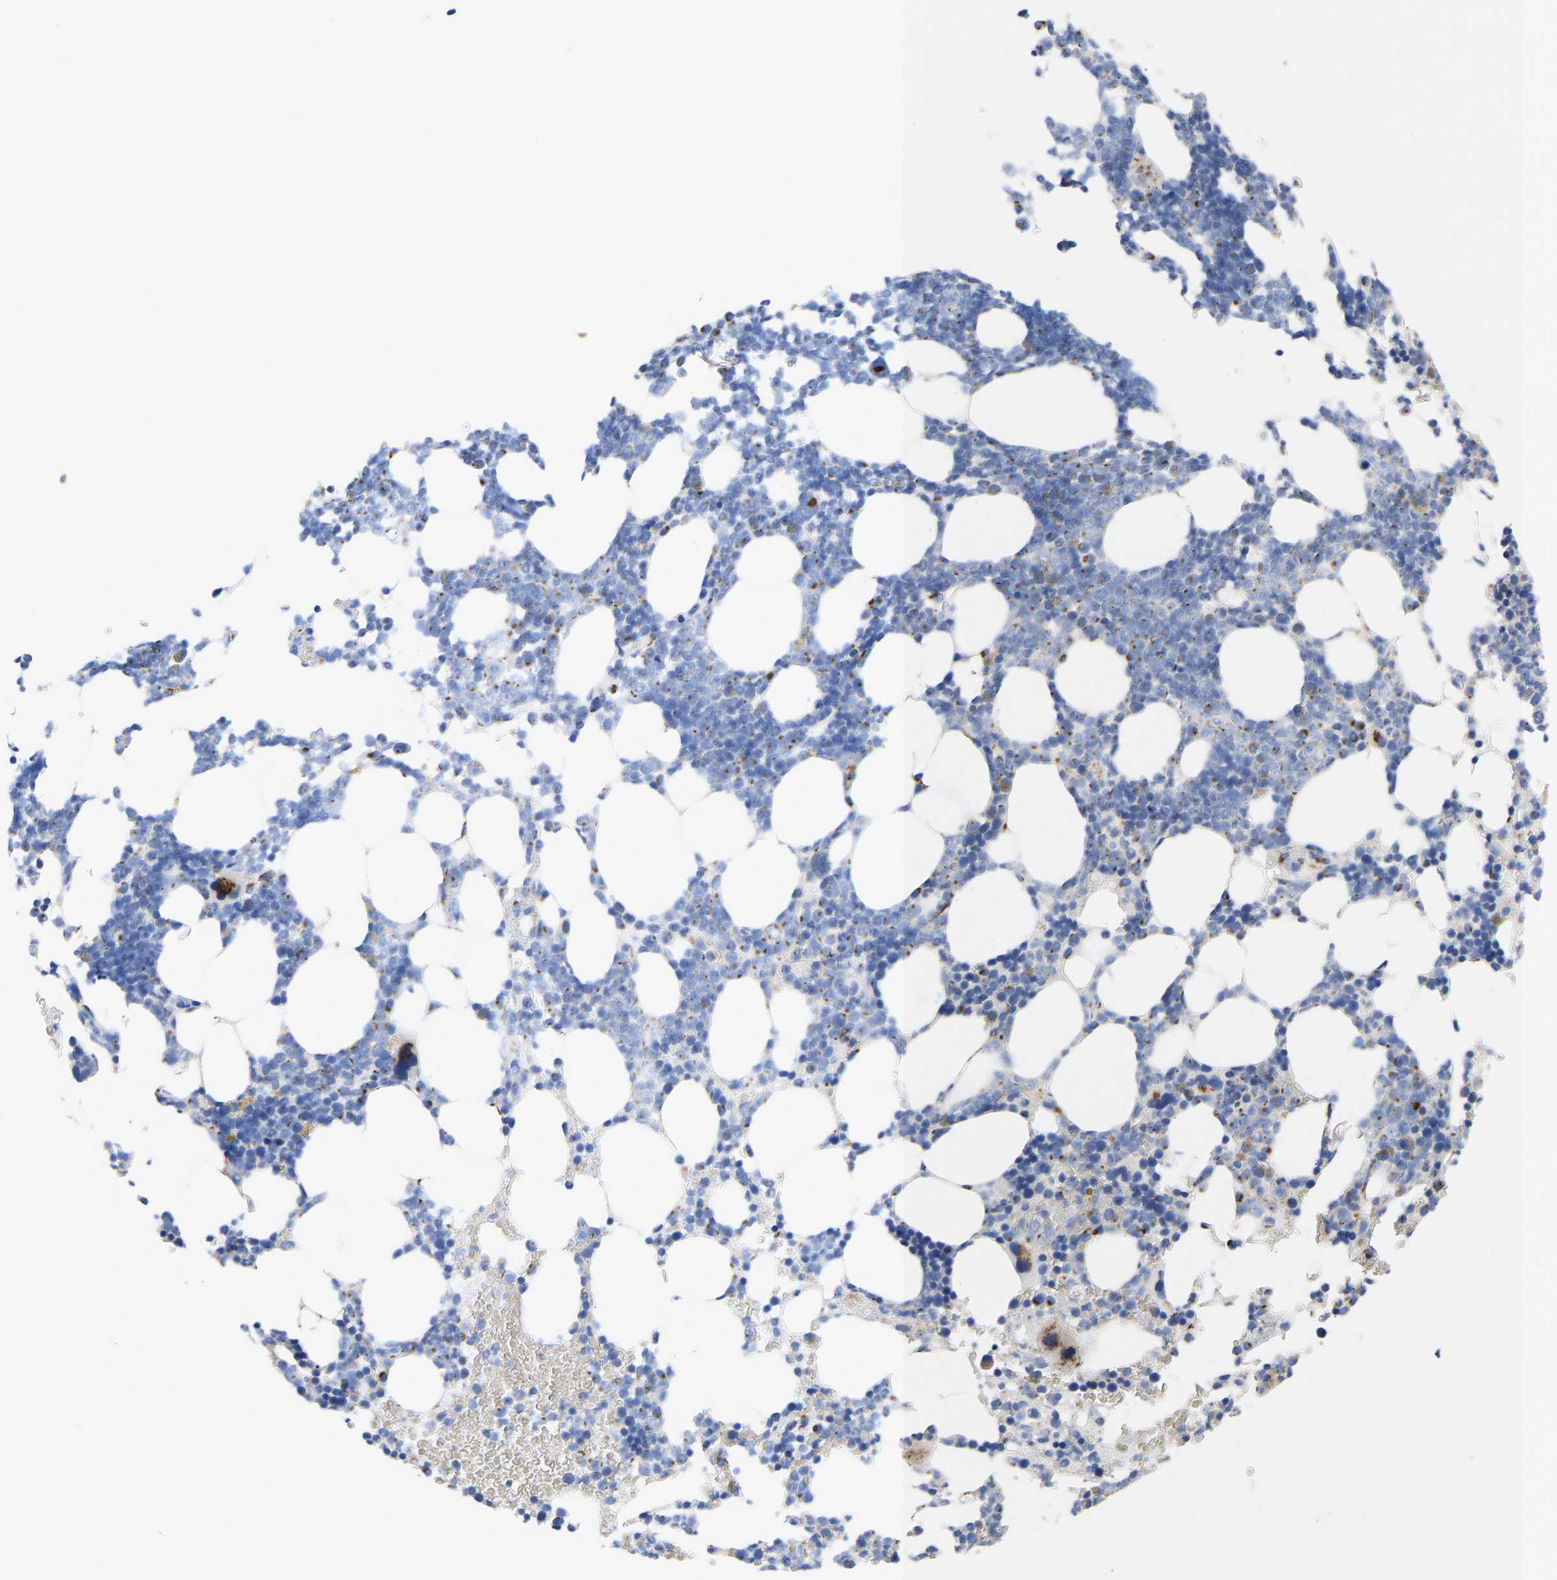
{"staining": {"intensity": "moderate", "quantity": "<25%", "location": "cytoplasmic/membranous"}, "tissue": "bone marrow", "cell_type": "Hematopoietic cells", "image_type": "normal", "snomed": [{"axis": "morphology", "description": "Normal tissue, NOS"}, {"axis": "morphology", "description": "Inflammation, NOS"}, {"axis": "topography", "description": "Bone marrow"}], "caption": "Hematopoietic cells reveal low levels of moderate cytoplasmic/membranous staining in about <25% of cells in normal bone marrow.", "gene": "TMEM87A", "patient": {"sex": "female", "age": 67}}